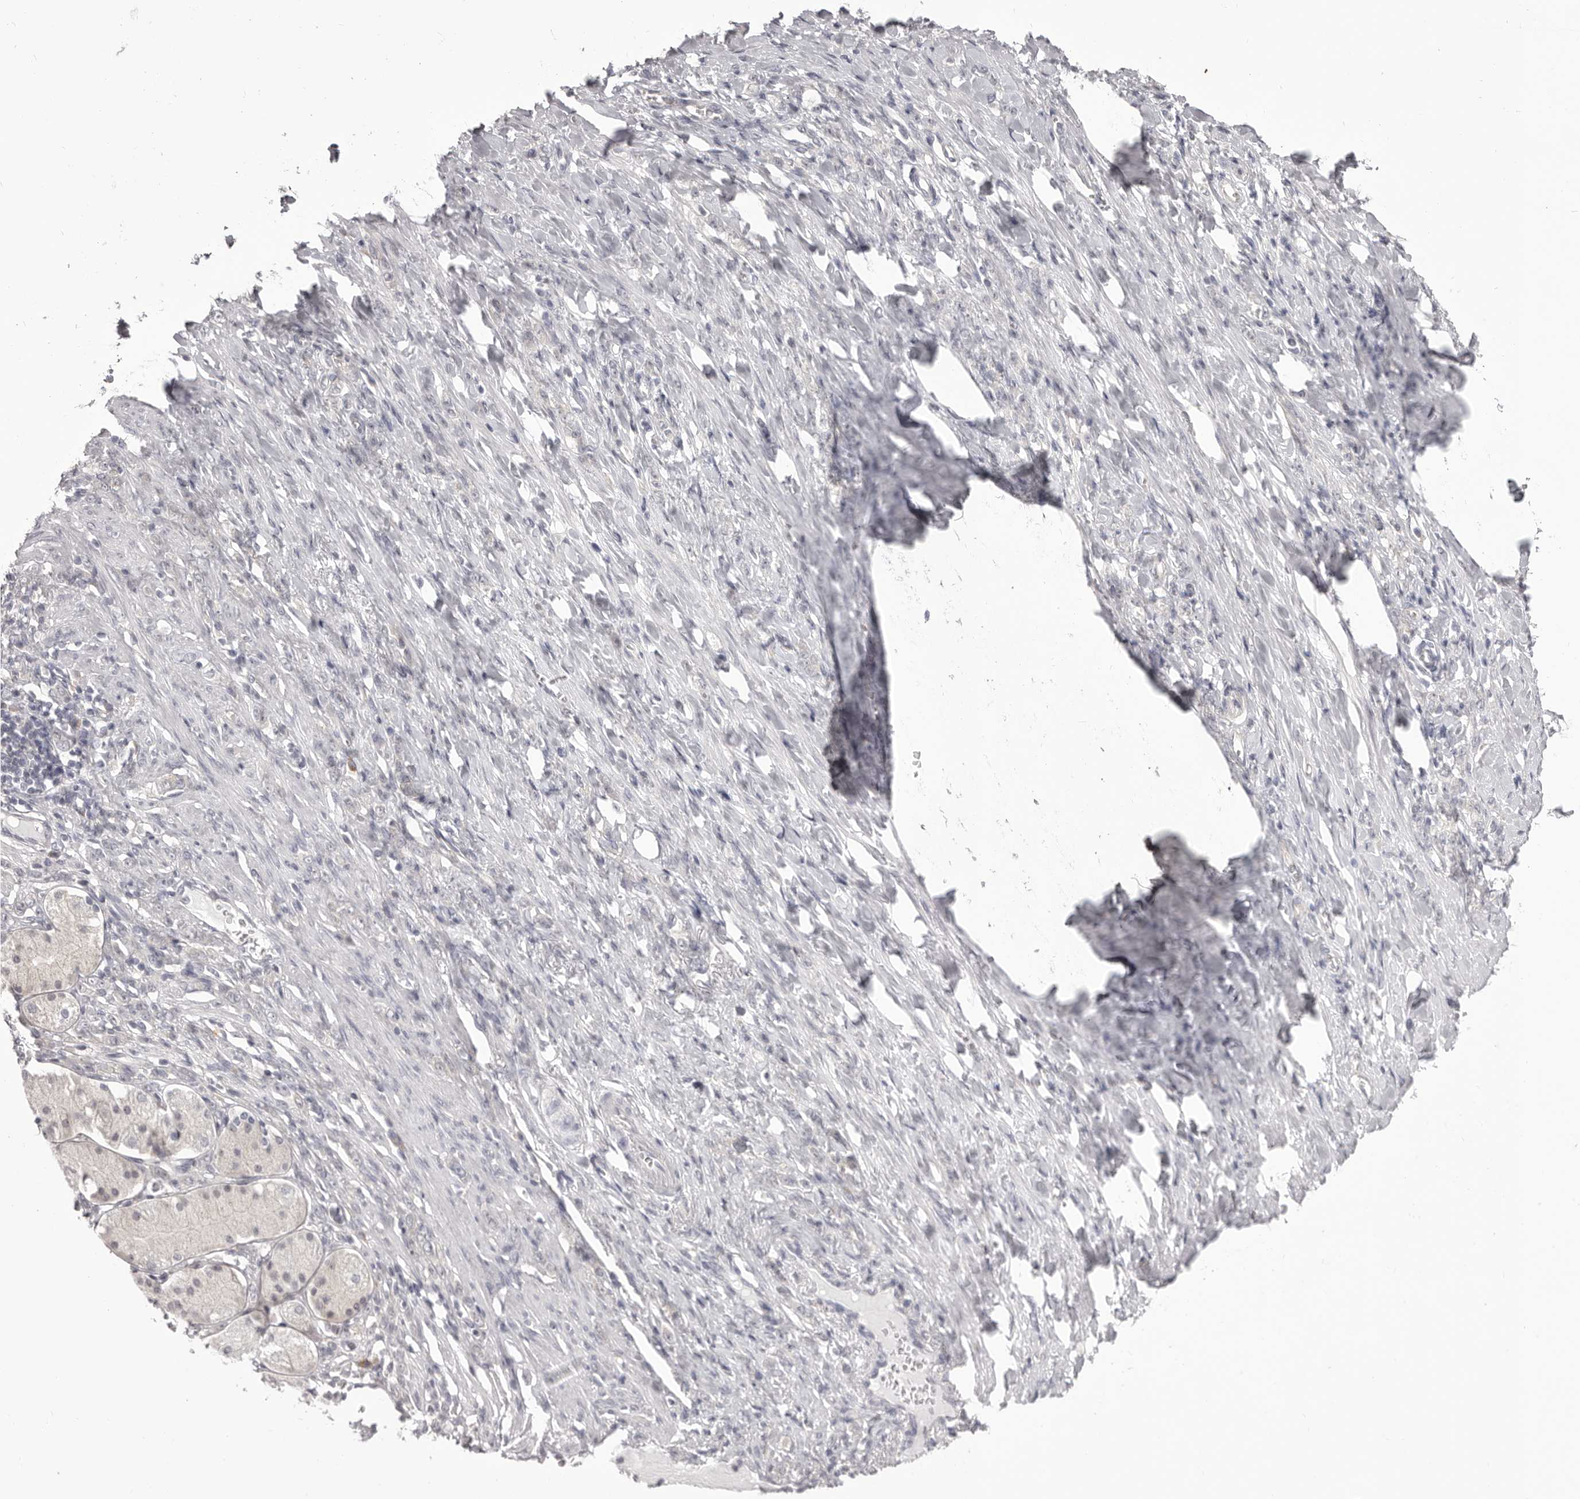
{"staining": {"intensity": "negative", "quantity": "none", "location": "none"}, "tissue": "stomach cancer", "cell_type": "Tumor cells", "image_type": "cancer", "snomed": [{"axis": "morphology", "description": "Normal tissue, NOS"}, {"axis": "morphology", "description": "Adenocarcinoma, NOS"}, {"axis": "topography", "description": "Stomach"}], "caption": "The histopathology image shows no significant staining in tumor cells of stomach cancer. (DAB (3,3'-diaminobenzidine) immunohistochemistry (IHC) with hematoxylin counter stain).", "gene": "OTUD3", "patient": {"sex": "male", "age": 82}}